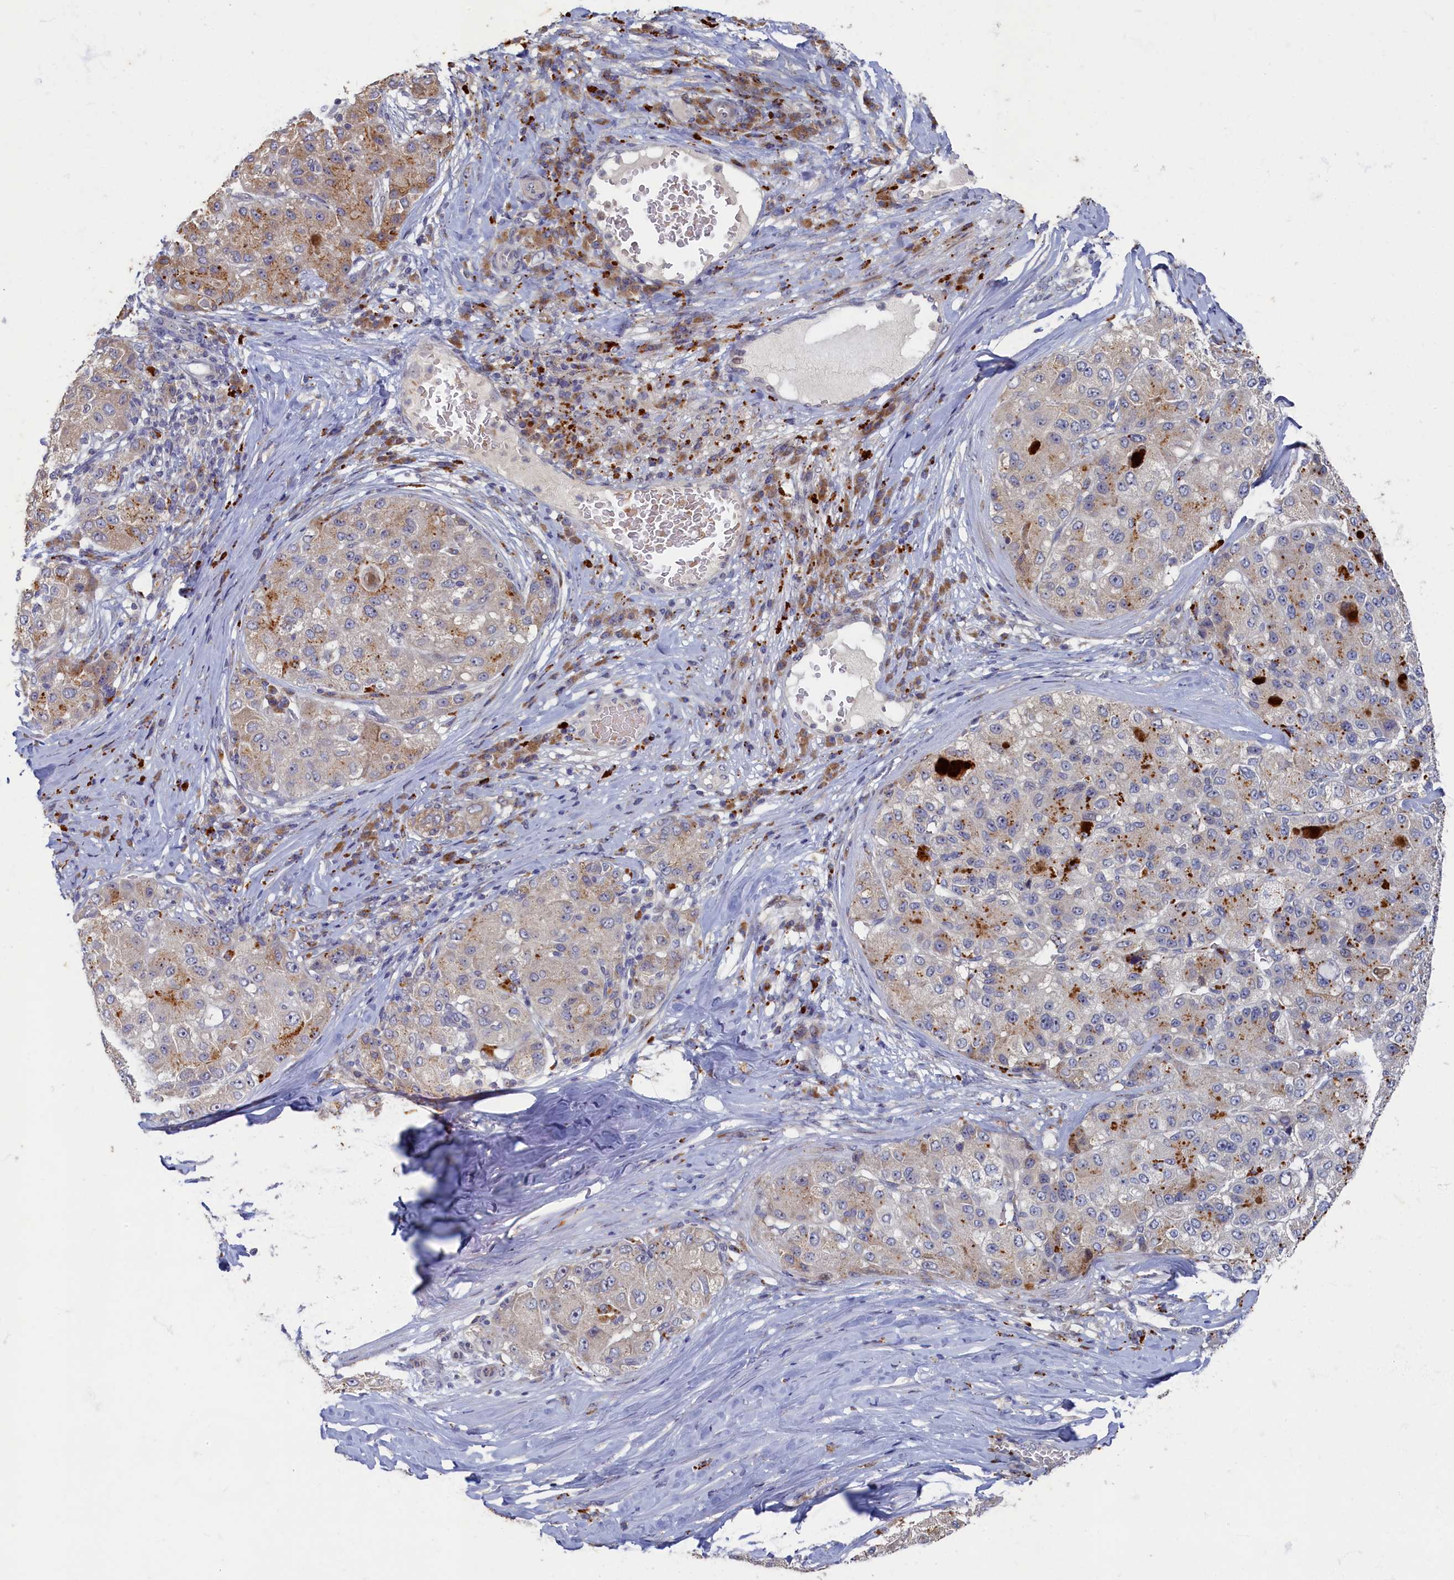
{"staining": {"intensity": "weak", "quantity": "25%-75%", "location": "cytoplasmic/membranous"}, "tissue": "liver cancer", "cell_type": "Tumor cells", "image_type": "cancer", "snomed": [{"axis": "morphology", "description": "Carcinoma, Hepatocellular, NOS"}, {"axis": "topography", "description": "Liver"}], "caption": "The image shows staining of liver hepatocellular carcinoma, revealing weak cytoplasmic/membranous protein positivity (brown color) within tumor cells. The staining is performed using DAB brown chromogen to label protein expression. The nuclei are counter-stained blue using hematoxylin.", "gene": "HUNK", "patient": {"sex": "male", "age": 80}}